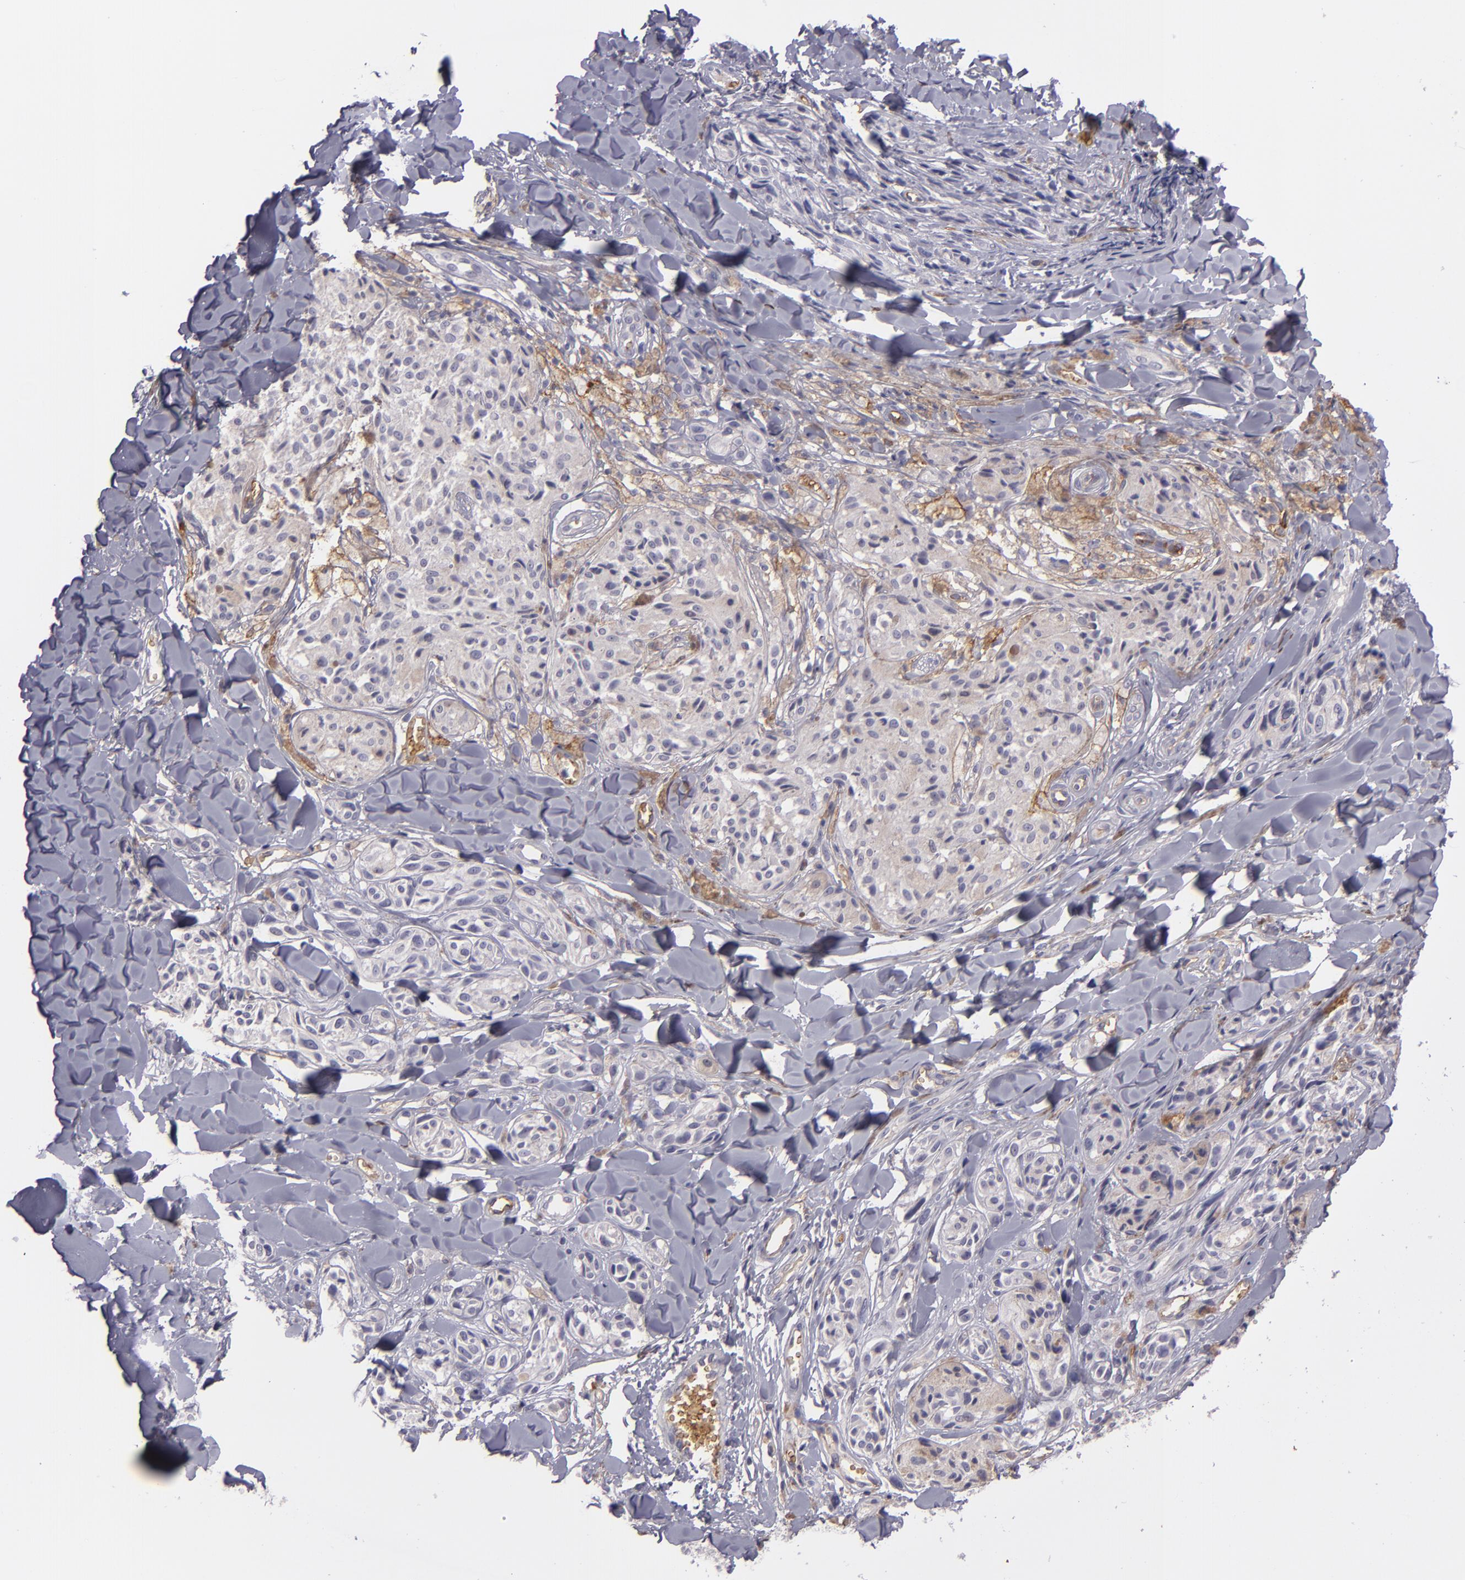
{"staining": {"intensity": "weak", "quantity": "25%-75%", "location": "cytoplasmic/membranous"}, "tissue": "melanoma", "cell_type": "Tumor cells", "image_type": "cancer", "snomed": [{"axis": "morphology", "description": "Malignant melanoma, Metastatic site"}, {"axis": "topography", "description": "Skin"}], "caption": "Tumor cells show low levels of weak cytoplasmic/membranous positivity in approximately 25%-75% of cells in human melanoma.", "gene": "ACE", "patient": {"sex": "female", "age": 66}}